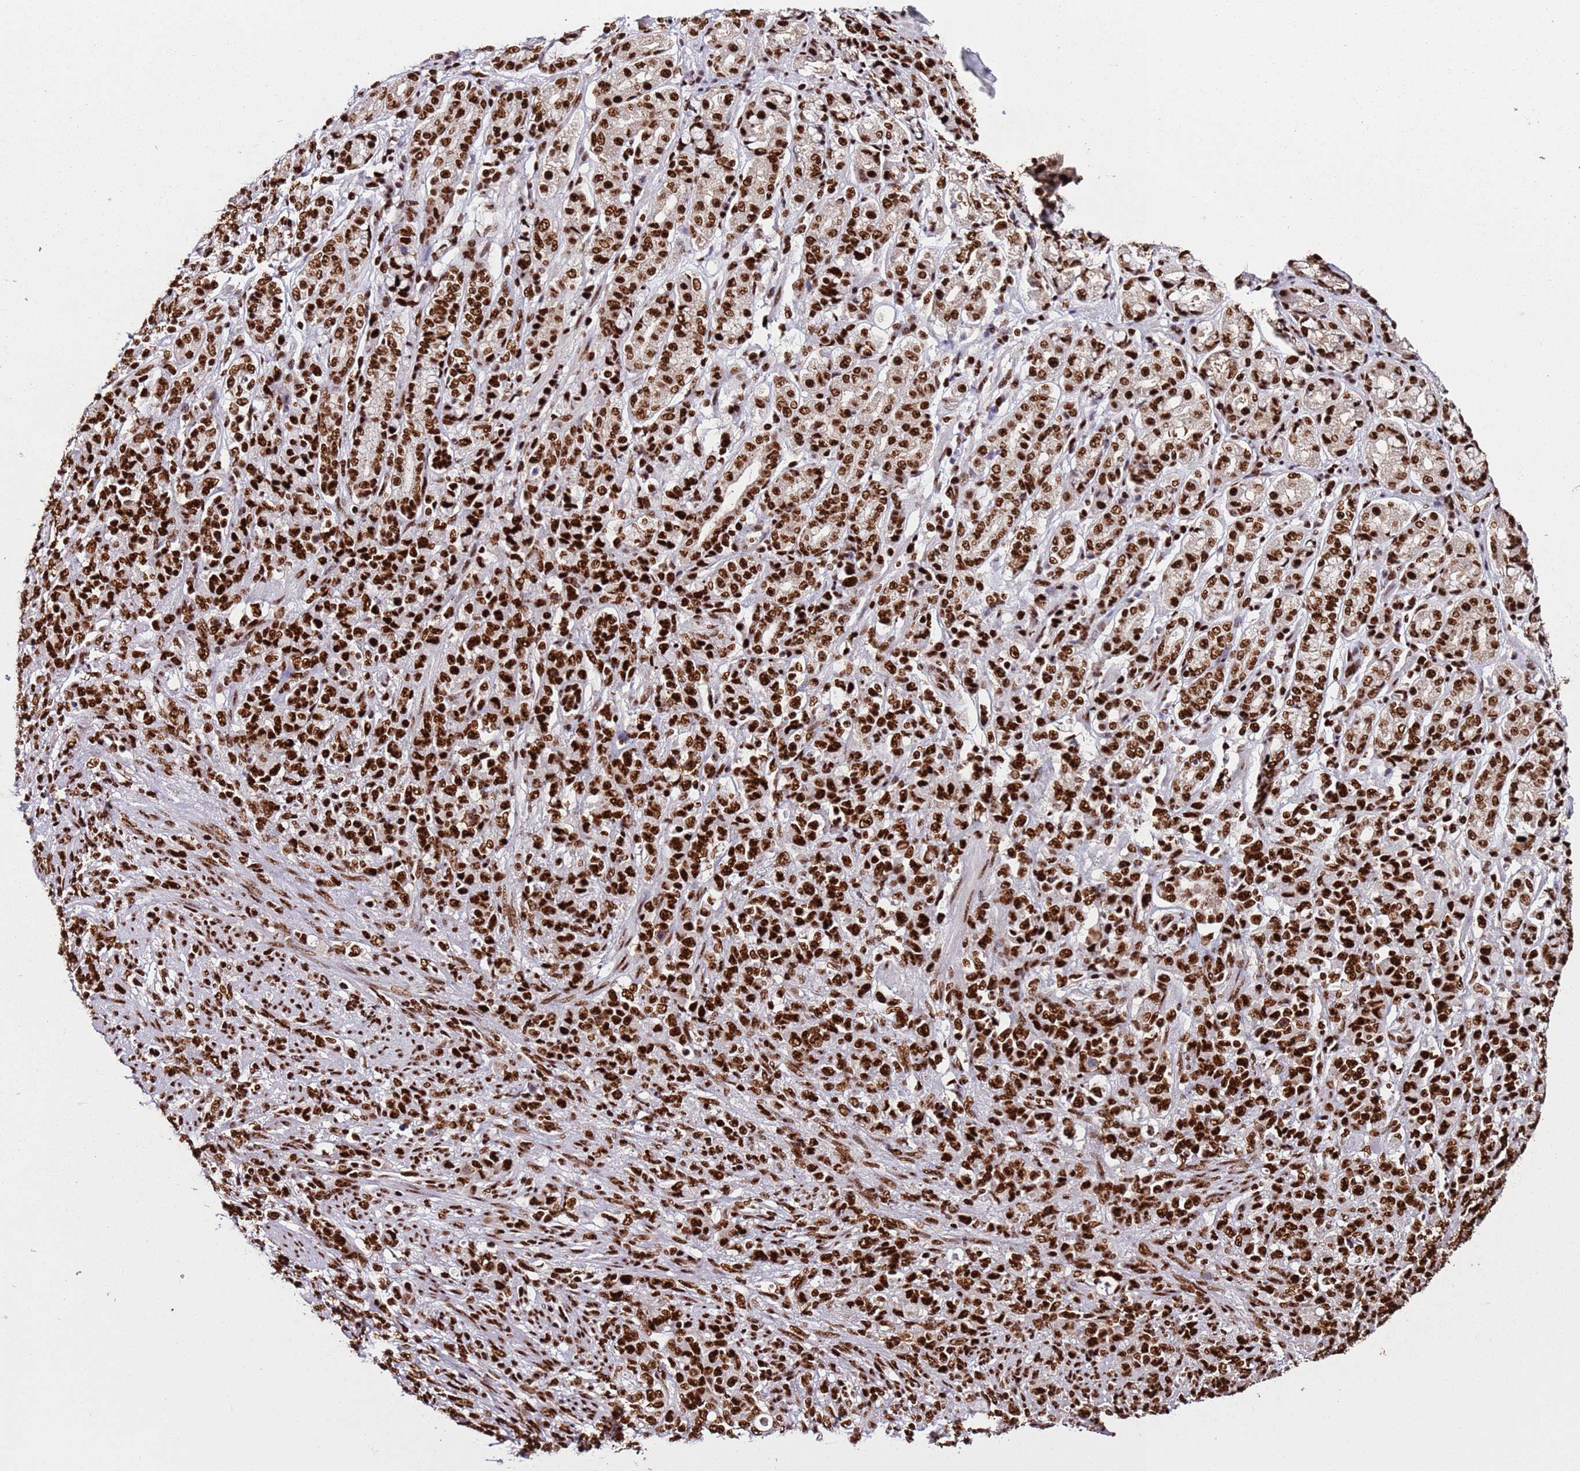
{"staining": {"intensity": "strong", "quantity": ">75%", "location": "nuclear"}, "tissue": "stomach cancer", "cell_type": "Tumor cells", "image_type": "cancer", "snomed": [{"axis": "morphology", "description": "Adenocarcinoma, NOS"}, {"axis": "topography", "description": "Stomach"}], "caption": "Stomach cancer (adenocarcinoma) stained for a protein (brown) shows strong nuclear positive staining in approximately >75% of tumor cells.", "gene": "C6orf226", "patient": {"sex": "female", "age": 79}}